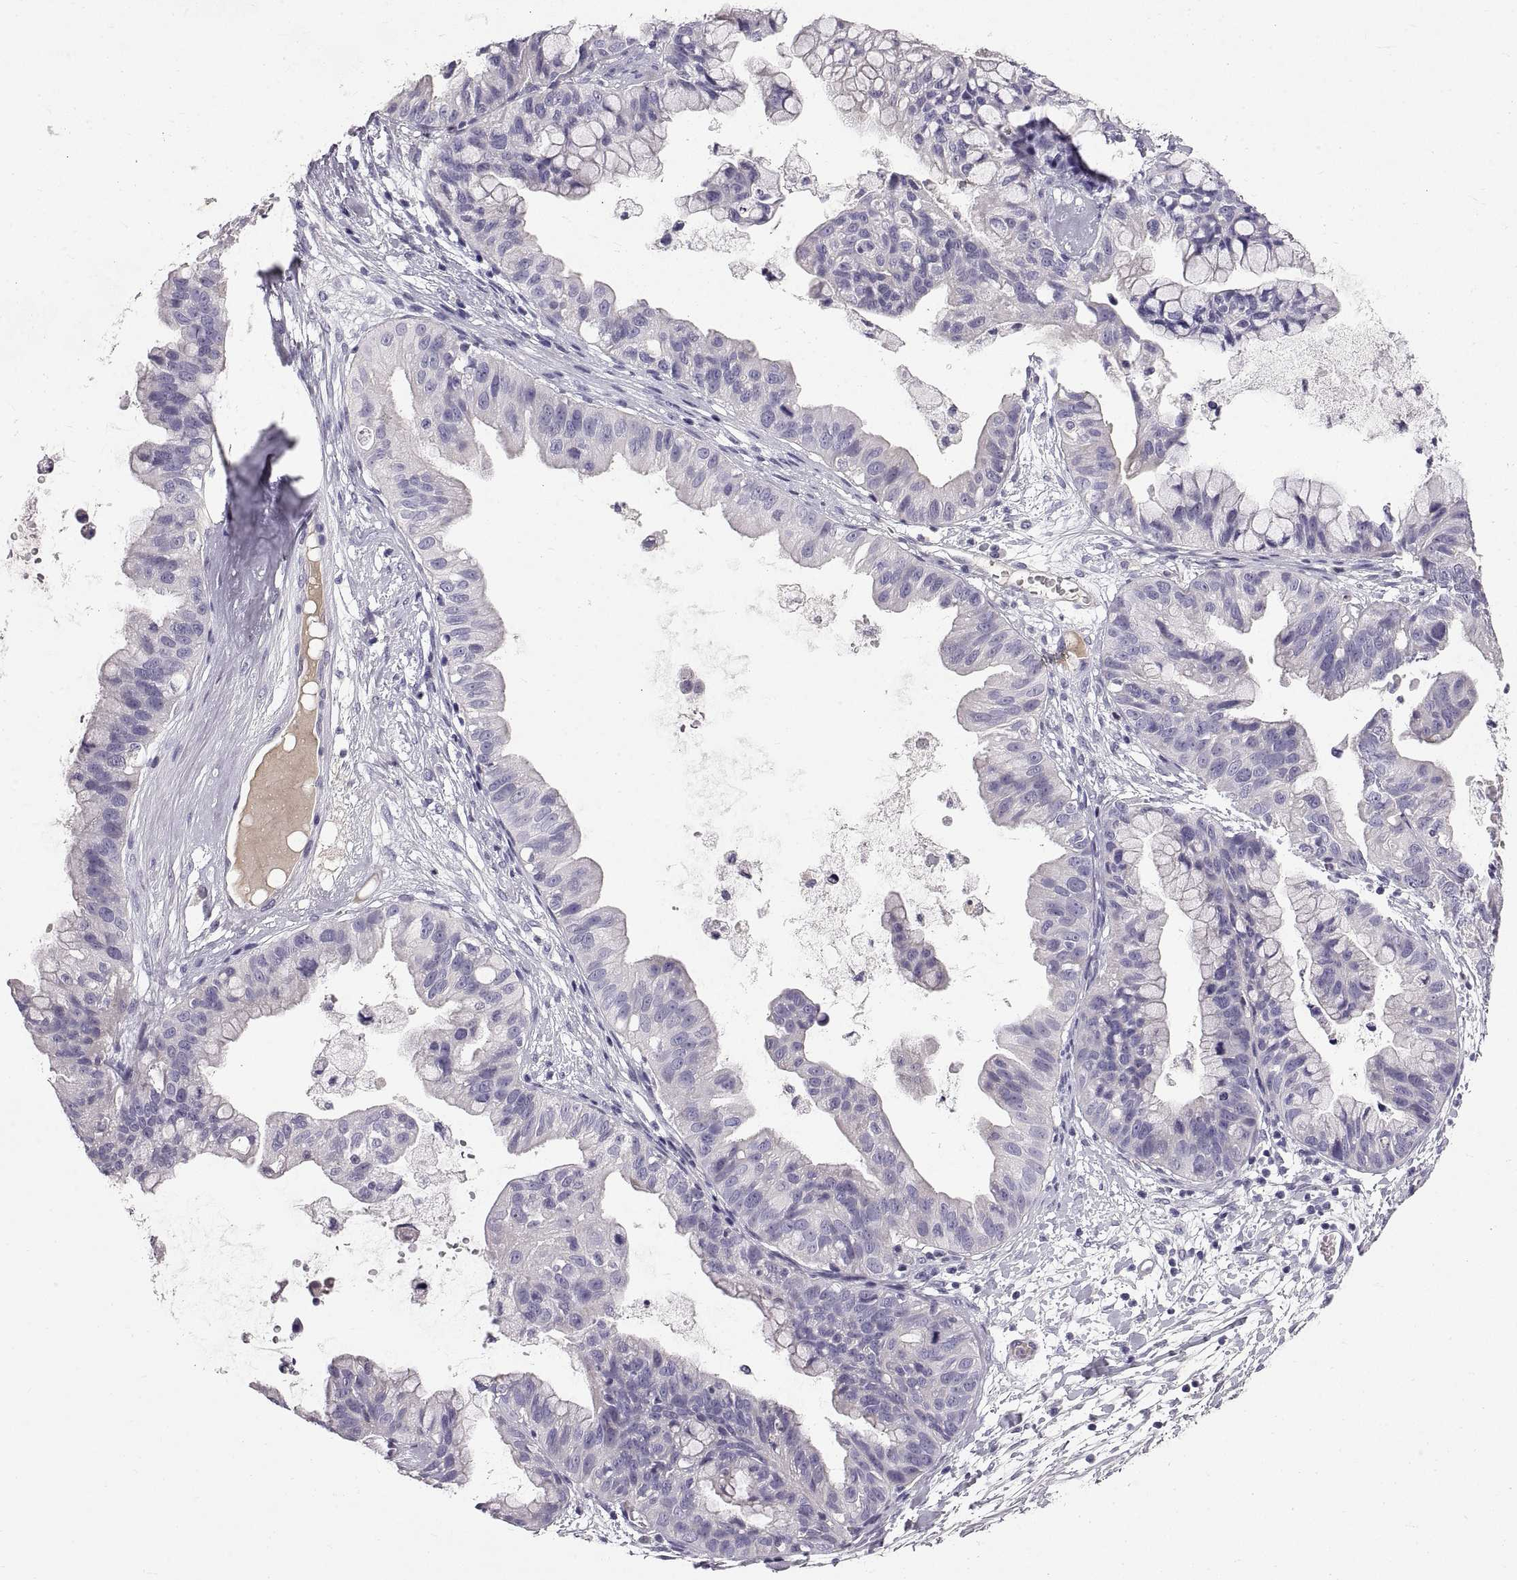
{"staining": {"intensity": "negative", "quantity": "none", "location": "none"}, "tissue": "ovarian cancer", "cell_type": "Tumor cells", "image_type": "cancer", "snomed": [{"axis": "morphology", "description": "Cystadenocarcinoma, mucinous, NOS"}, {"axis": "topography", "description": "Ovary"}], "caption": "Human ovarian mucinous cystadenocarcinoma stained for a protein using immunohistochemistry exhibits no staining in tumor cells.", "gene": "ADAM32", "patient": {"sex": "female", "age": 76}}